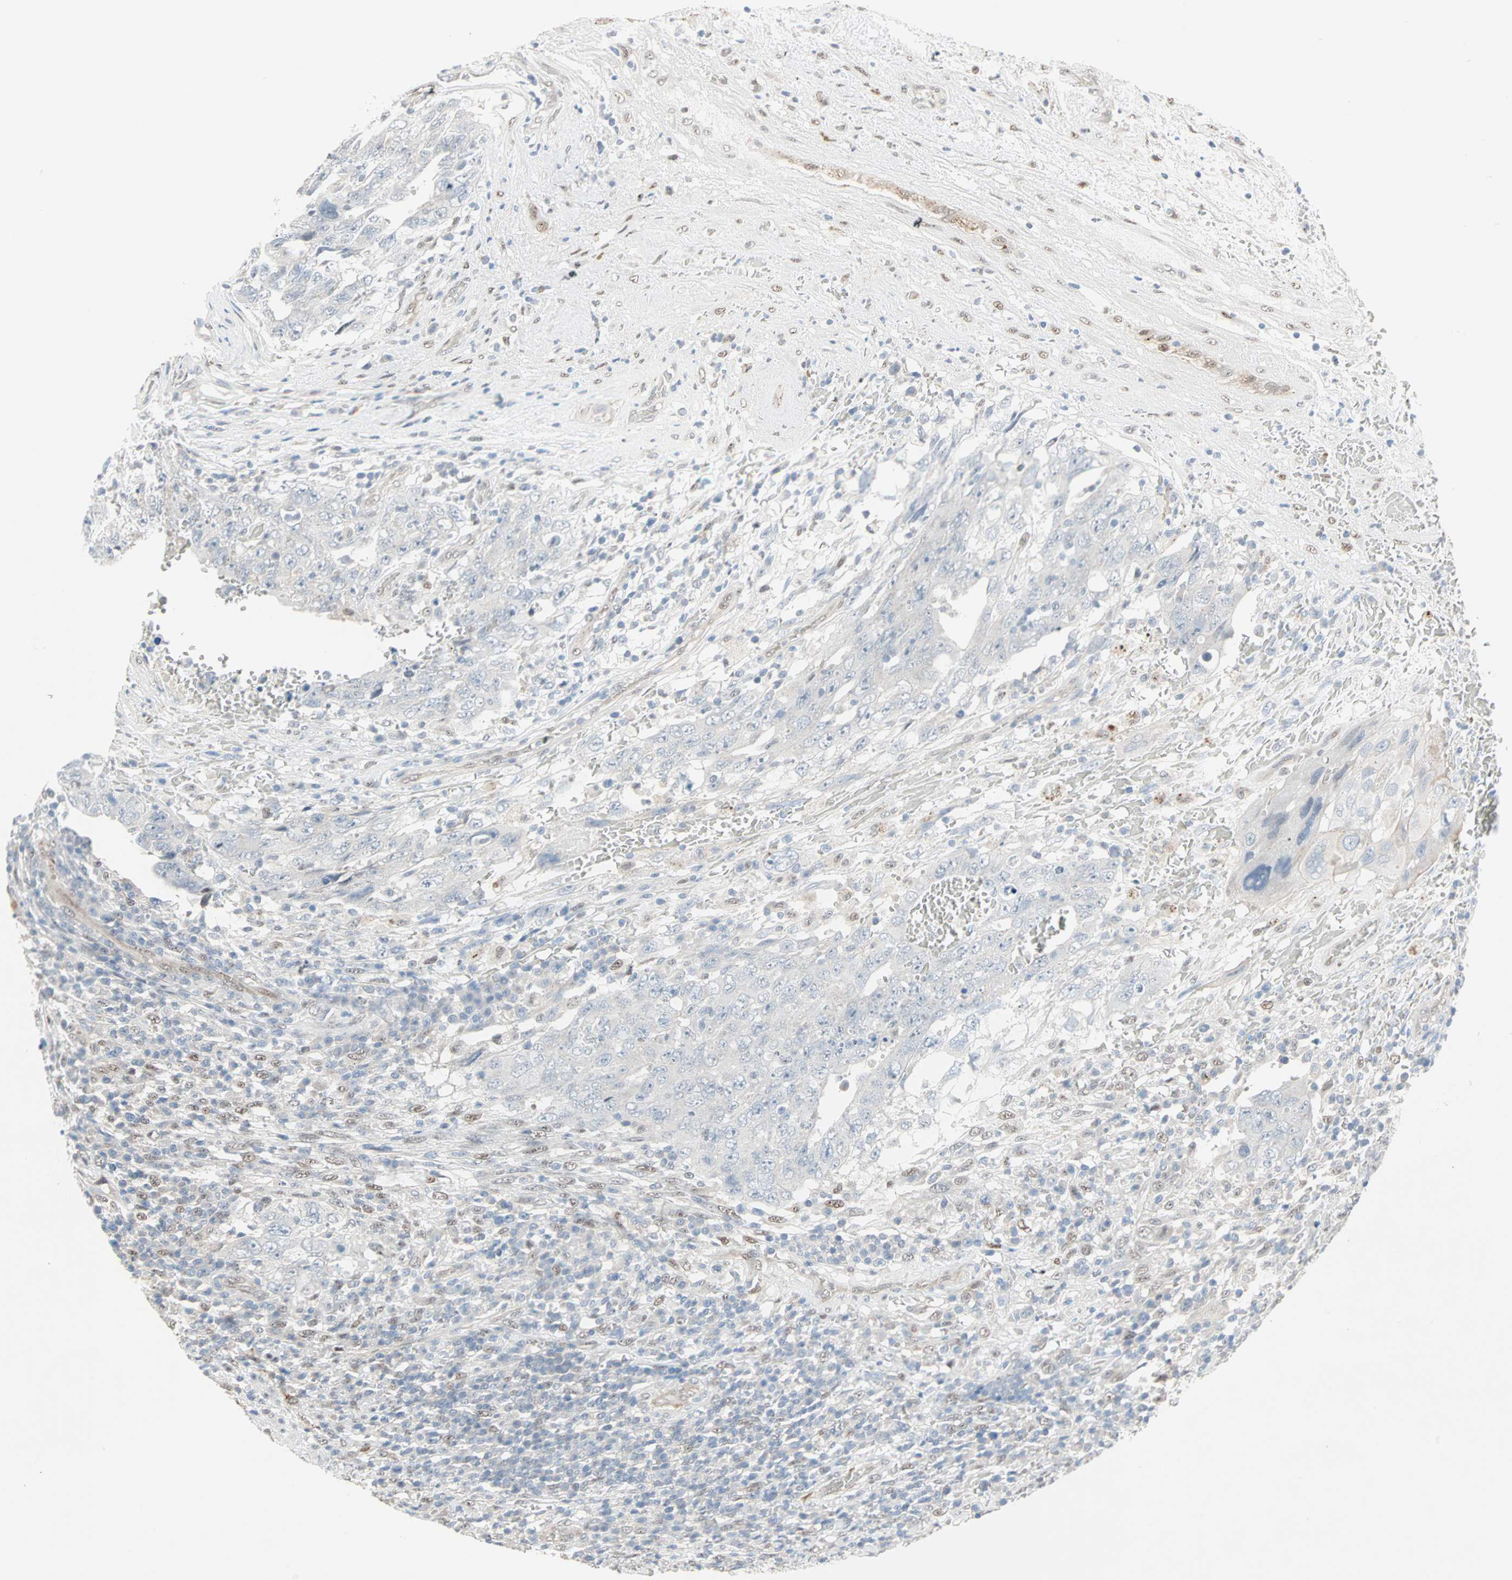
{"staining": {"intensity": "negative", "quantity": "none", "location": "none"}, "tissue": "testis cancer", "cell_type": "Tumor cells", "image_type": "cancer", "snomed": [{"axis": "morphology", "description": "Carcinoma, Embryonal, NOS"}, {"axis": "topography", "description": "Testis"}], "caption": "Protein analysis of embryonal carcinoma (testis) reveals no significant staining in tumor cells. The staining was performed using DAB to visualize the protein expression in brown, while the nuclei were stained in blue with hematoxylin (Magnification: 20x).", "gene": "CAND2", "patient": {"sex": "male", "age": 26}}